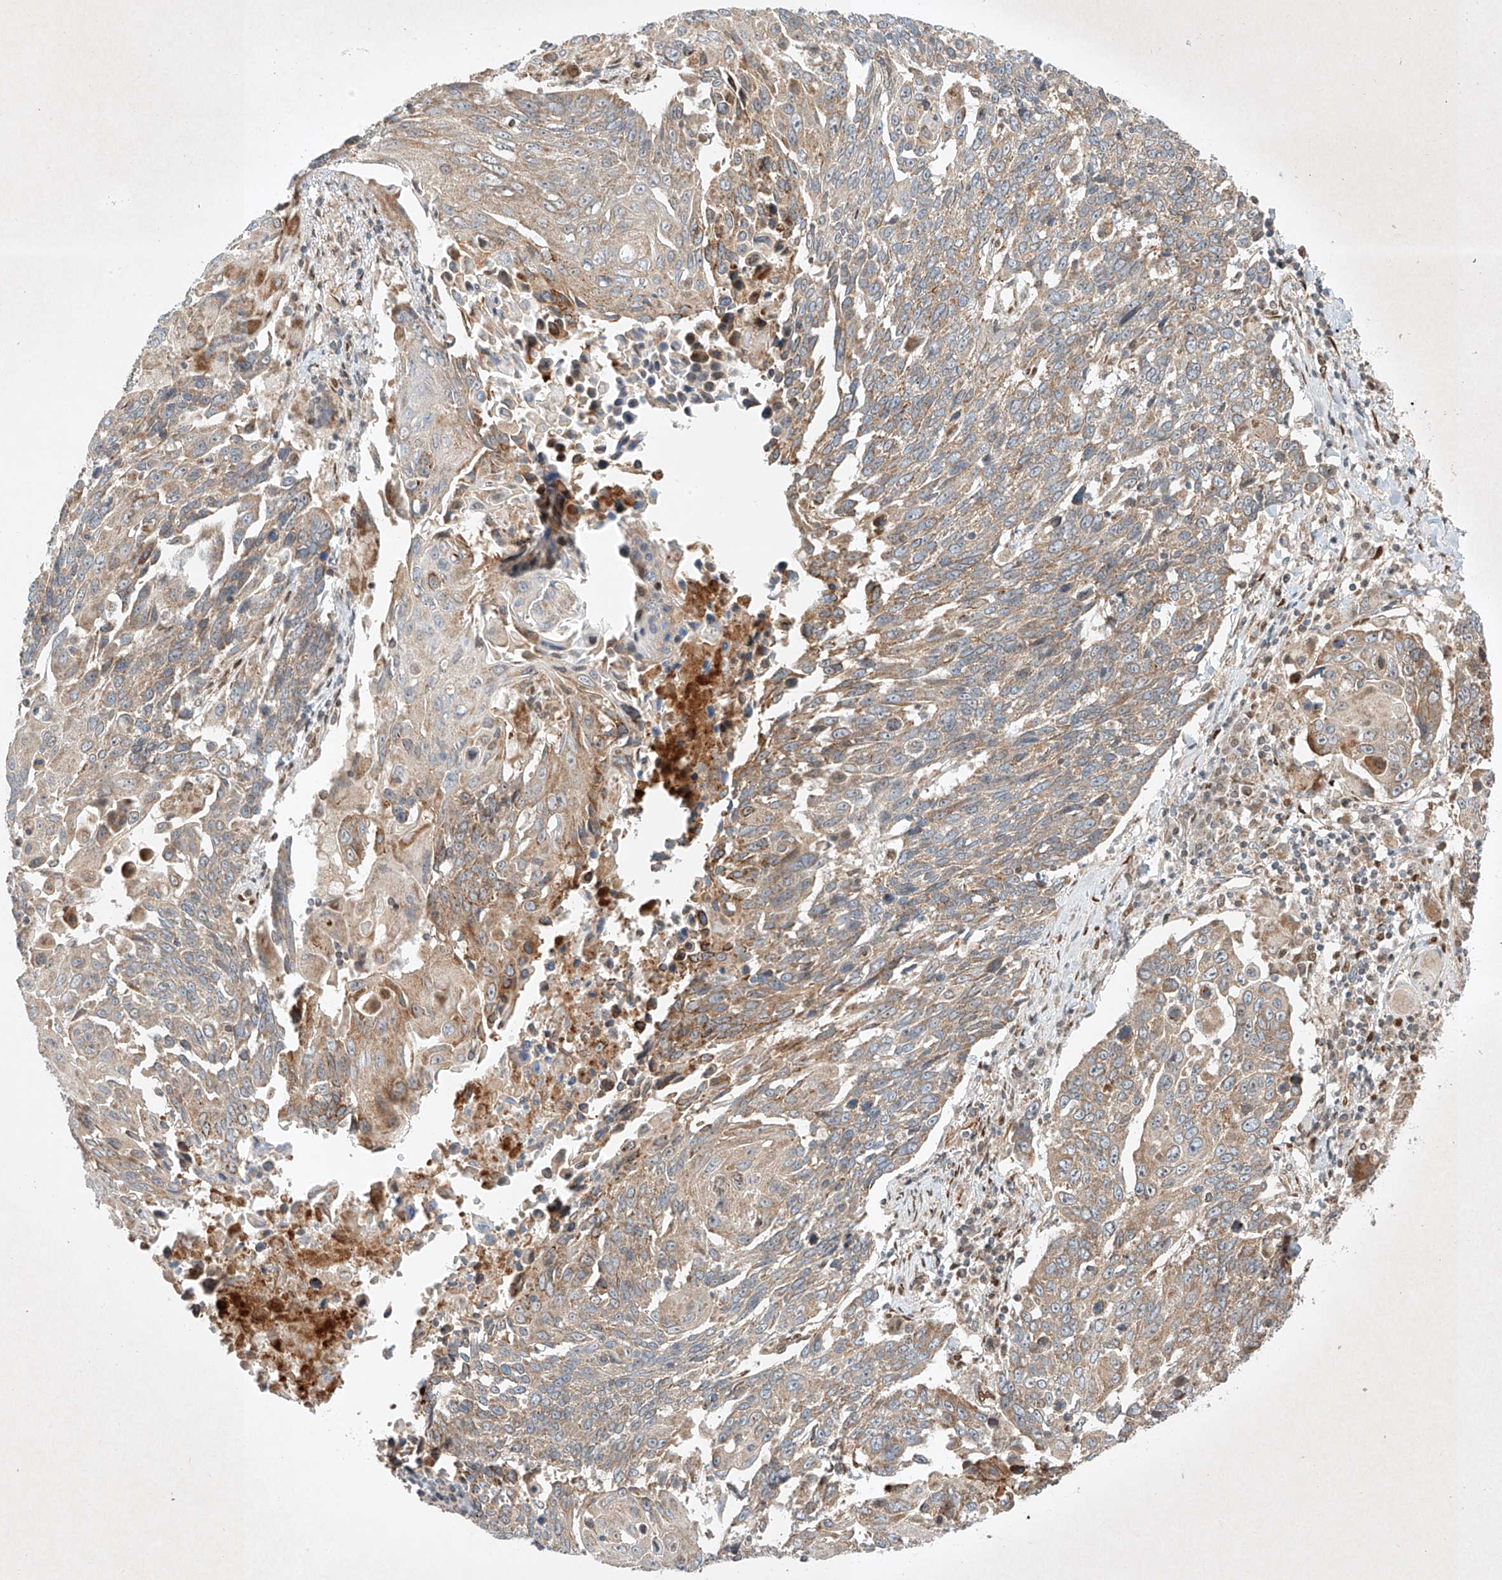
{"staining": {"intensity": "weak", "quantity": ">75%", "location": "cytoplasmic/membranous"}, "tissue": "lung cancer", "cell_type": "Tumor cells", "image_type": "cancer", "snomed": [{"axis": "morphology", "description": "Squamous cell carcinoma, NOS"}, {"axis": "topography", "description": "Lung"}], "caption": "Lung squamous cell carcinoma stained with a protein marker demonstrates weak staining in tumor cells.", "gene": "EPG5", "patient": {"sex": "male", "age": 66}}